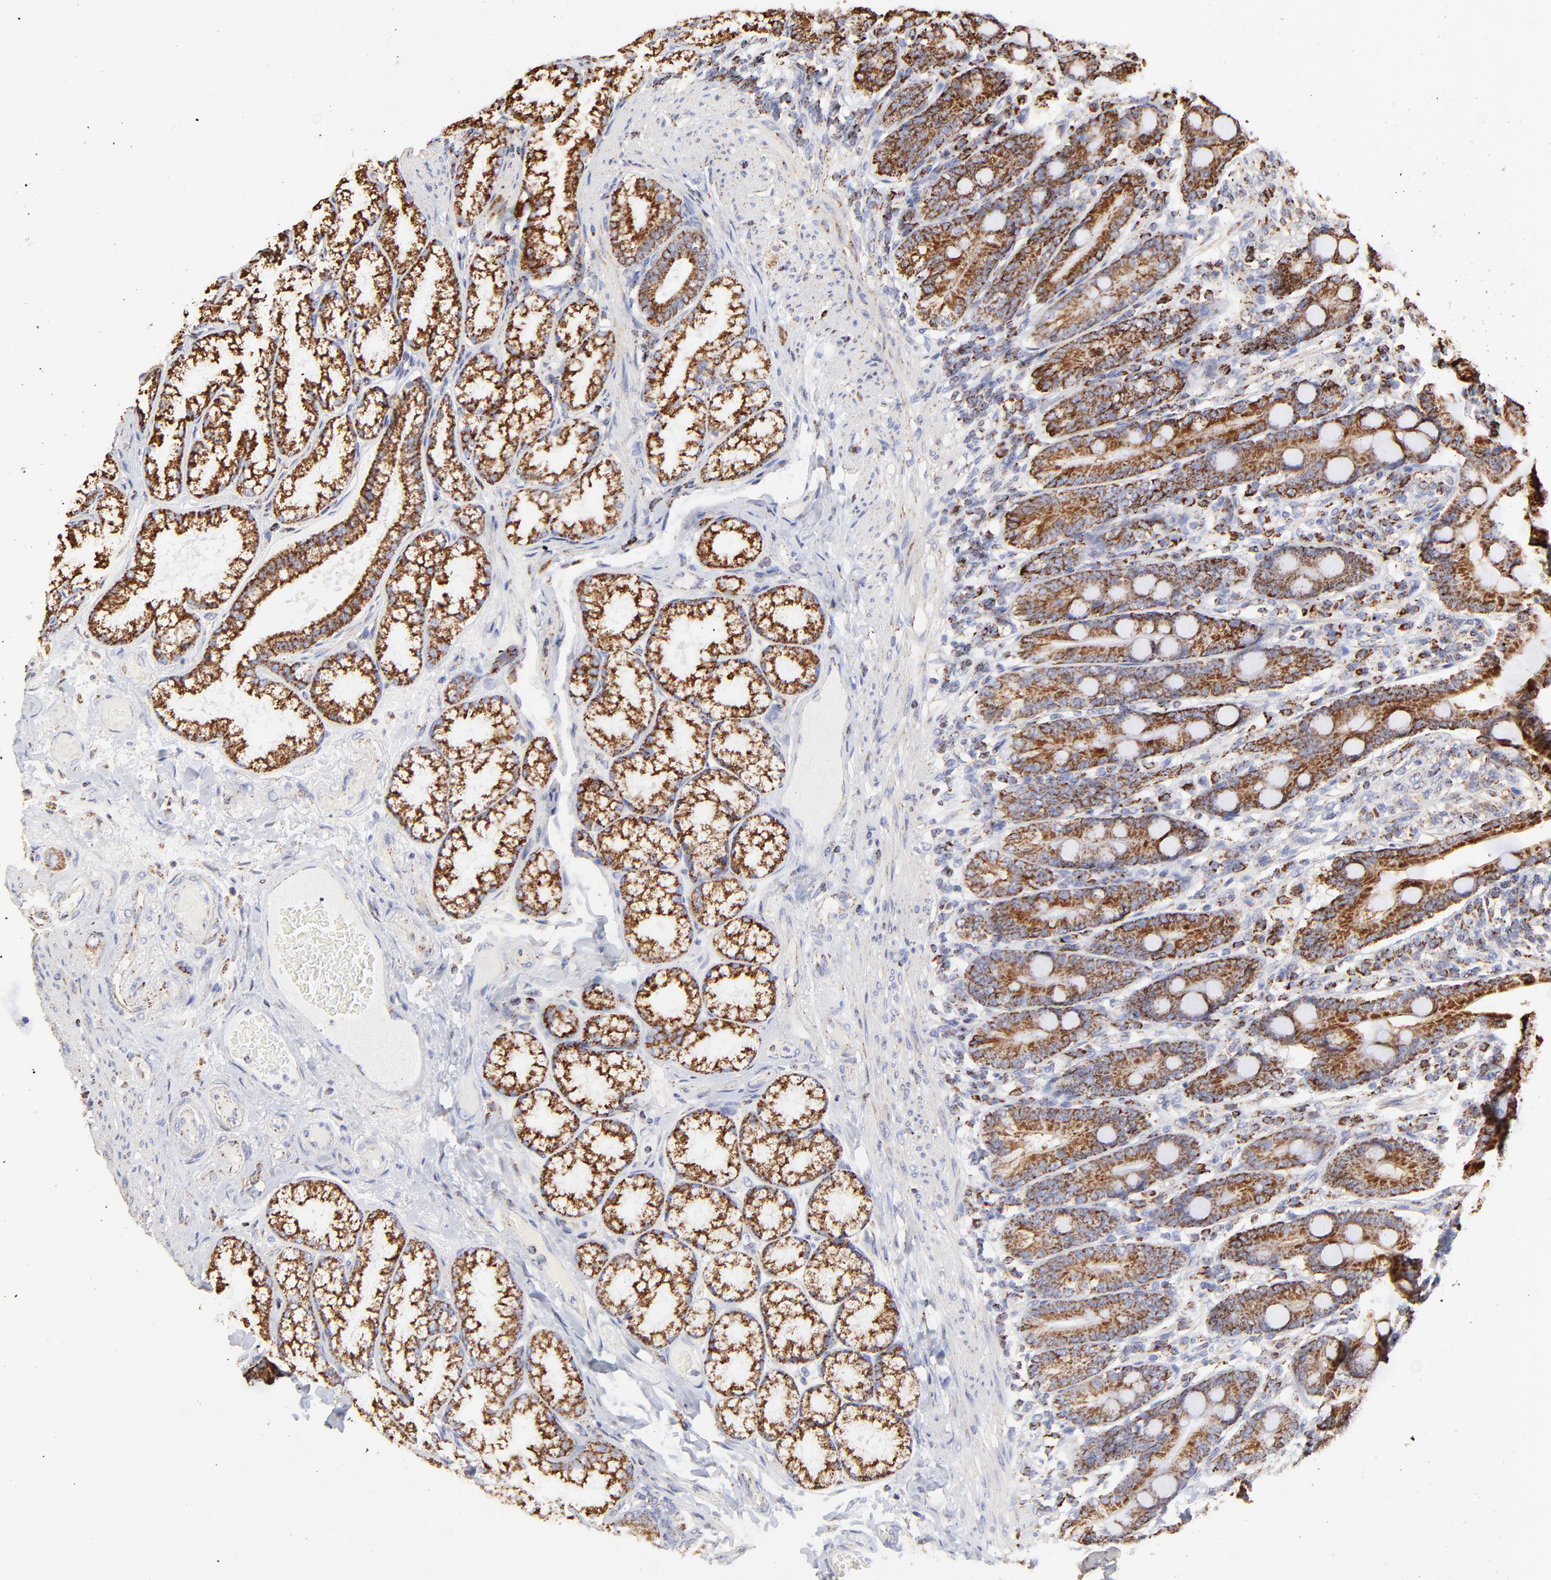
{"staining": {"intensity": "strong", "quantity": ">75%", "location": "cytoplasmic/membranous"}, "tissue": "duodenum", "cell_type": "Glandular cells", "image_type": "normal", "snomed": [{"axis": "morphology", "description": "Normal tissue, NOS"}, {"axis": "topography", "description": "Duodenum"}], "caption": "Duodenum stained with immunohistochemistry (IHC) demonstrates strong cytoplasmic/membranous expression in approximately >75% of glandular cells.", "gene": "COX4I1", "patient": {"sex": "female", "age": 64}}